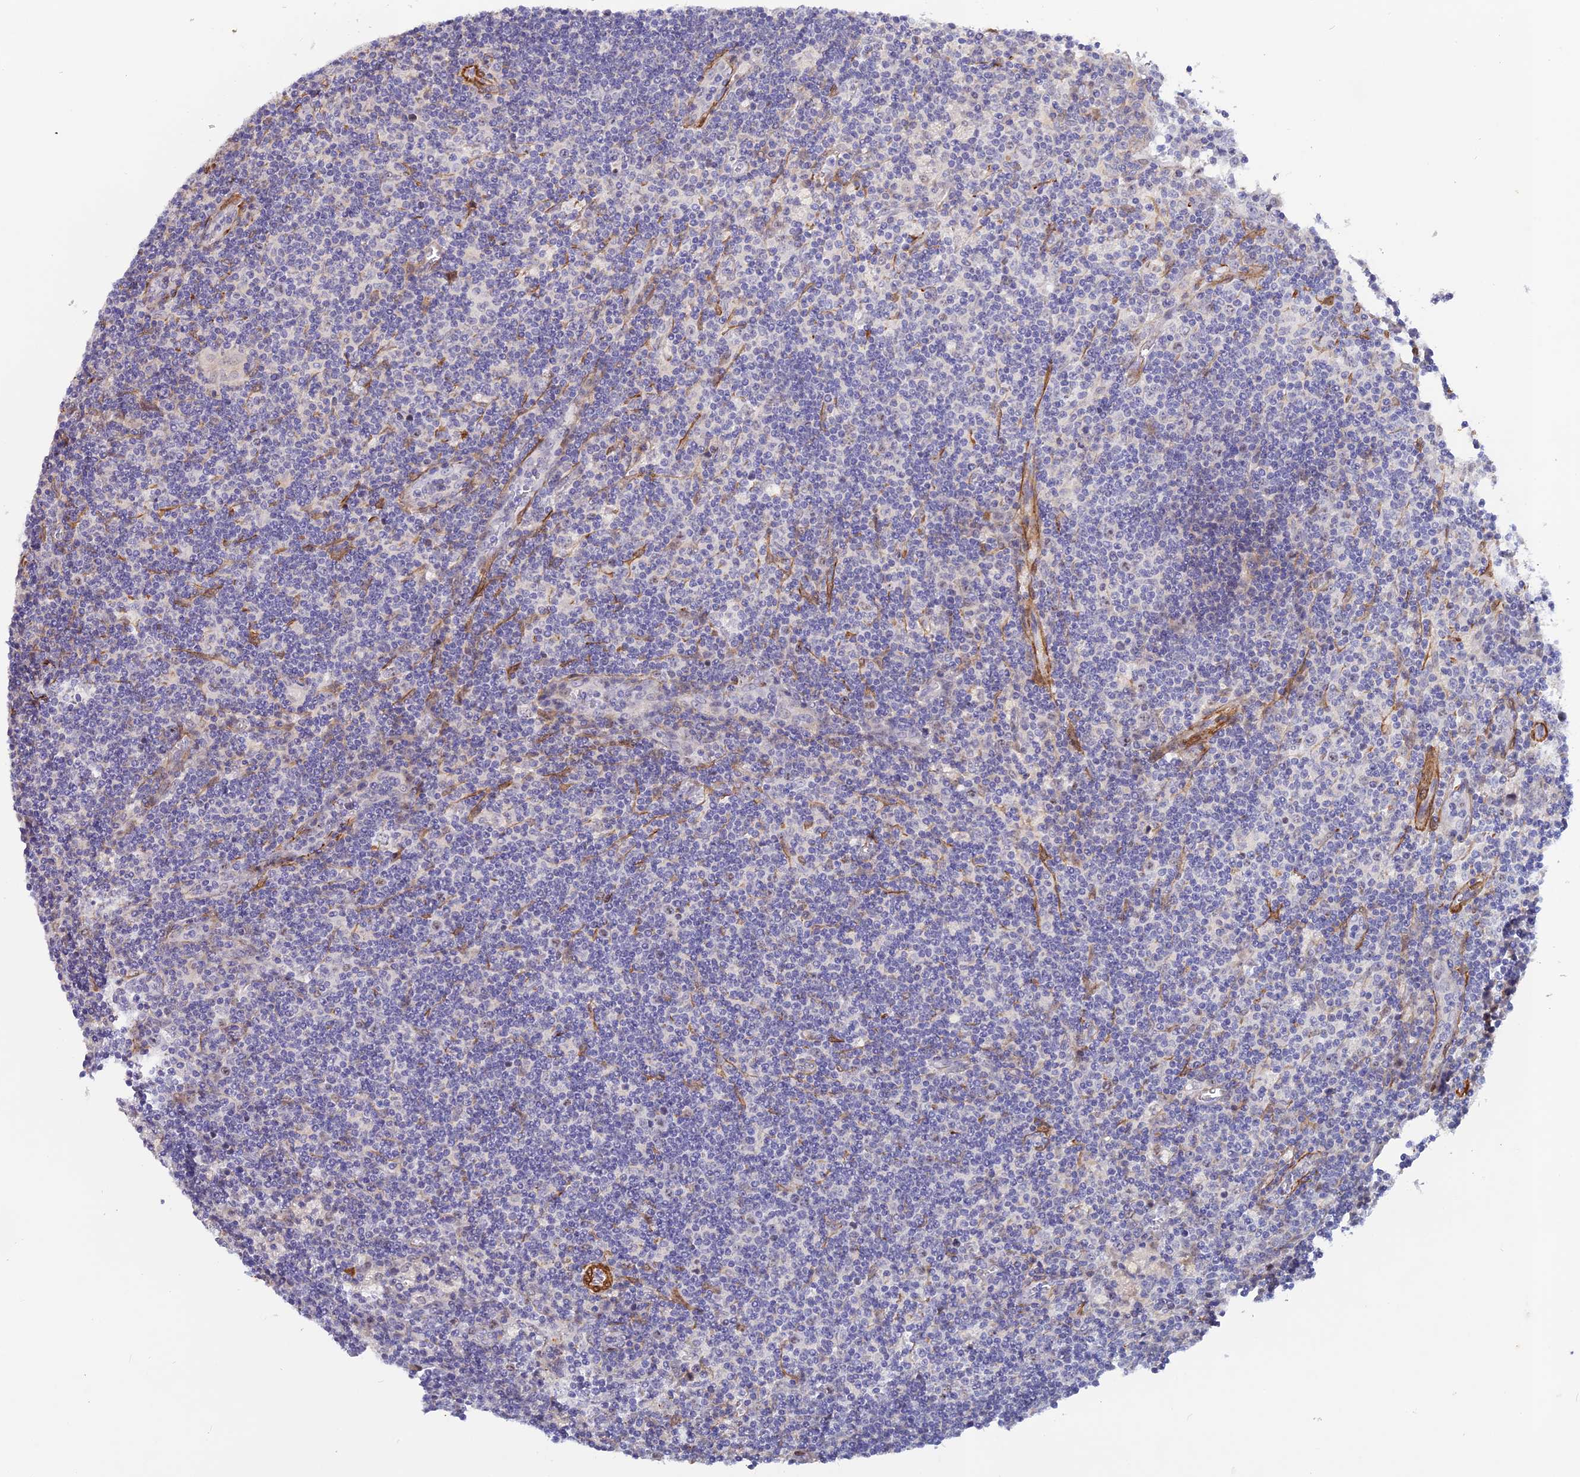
{"staining": {"intensity": "negative", "quantity": "none", "location": "none"}, "tissue": "lymph node", "cell_type": "Germinal center cells", "image_type": "normal", "snomed": [{"axis": "morphology", "description": "Normal tissue, NOS"}, {"axis": "topography", "description": "Lymph node"}], "caption": "A micrograph of human lymph node is negative for staining in germinal center cells. The staining was performed using DAB (3,3'-diaminobenzidine) to visualize the protein expression in brown, while the nuclei were stained in blue with hematoxylin (Magnification: 20x).", "gene": "CCDC154", "patient": {"sex": "male", "age": 58}}